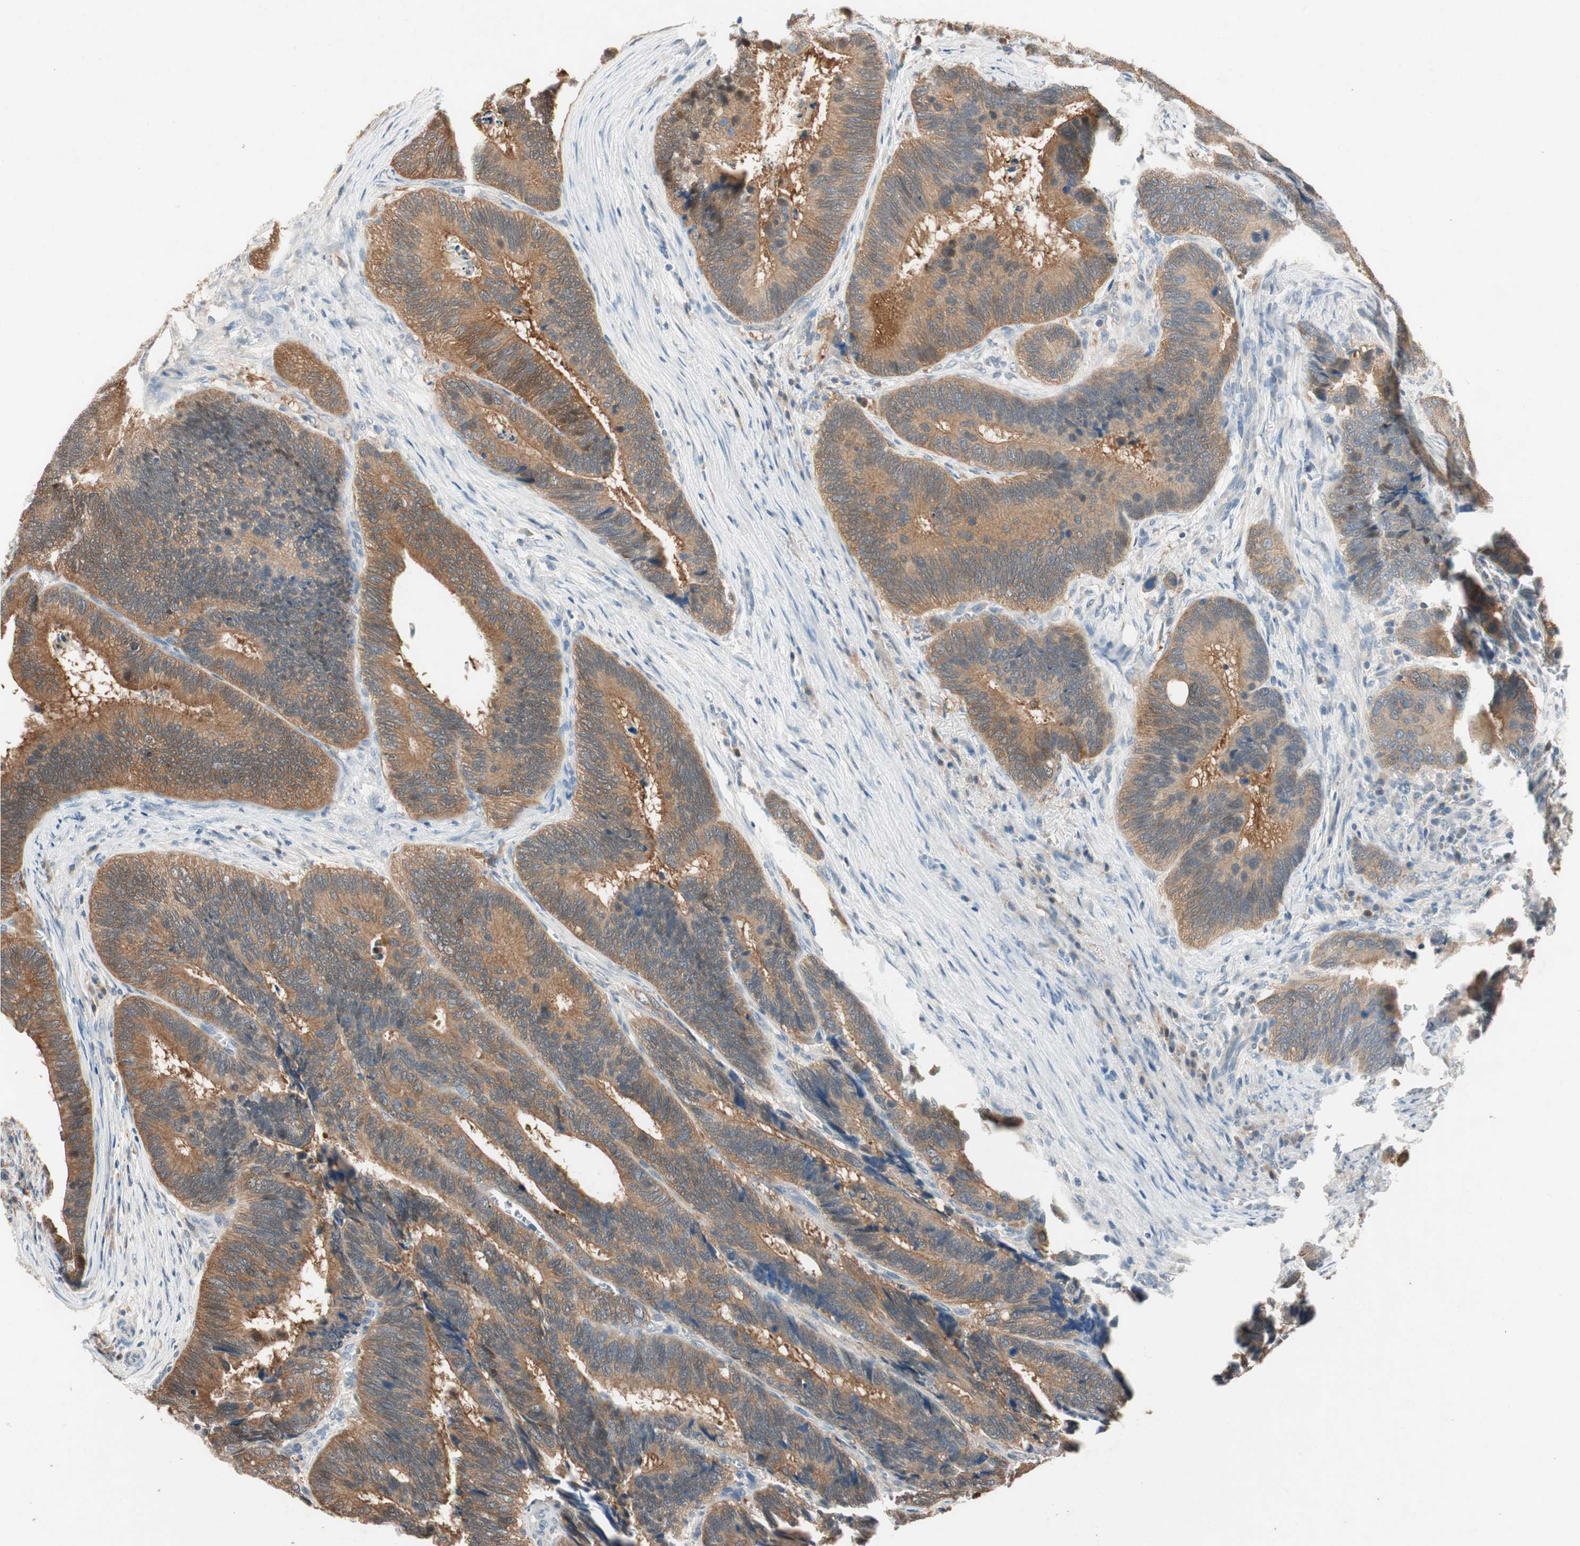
{"staining": {"intensity": "weak", "quantity": ">75%", "location": "cytoplasmic/membranous"}, "tissue": "colorectal cancer", "cell_type": "Tumor cells", "image_type": "cancer", "snomed": [{"axis": "morphology", "description": "Adenocarcinoma, NOS"}, {"axis": "topography", "description": "Colon"}], "caption": "Immunohistochemistry (IHC) staining of colorectal cancer (adenocarcinoma), which reveals low levels of weak cytoplasmic/membranous staining in approximately >75% of tumor cells indicating weak cytoplasmic/membranous protein staining. The staining was performed using DAB (3,3'-diaminobenzidine) (brown) for protein detection and nuclei were counterstained in hematoxylin (blue).", "gene": "SERPINB5", "patient": {"sex": "male", "age": 72}}